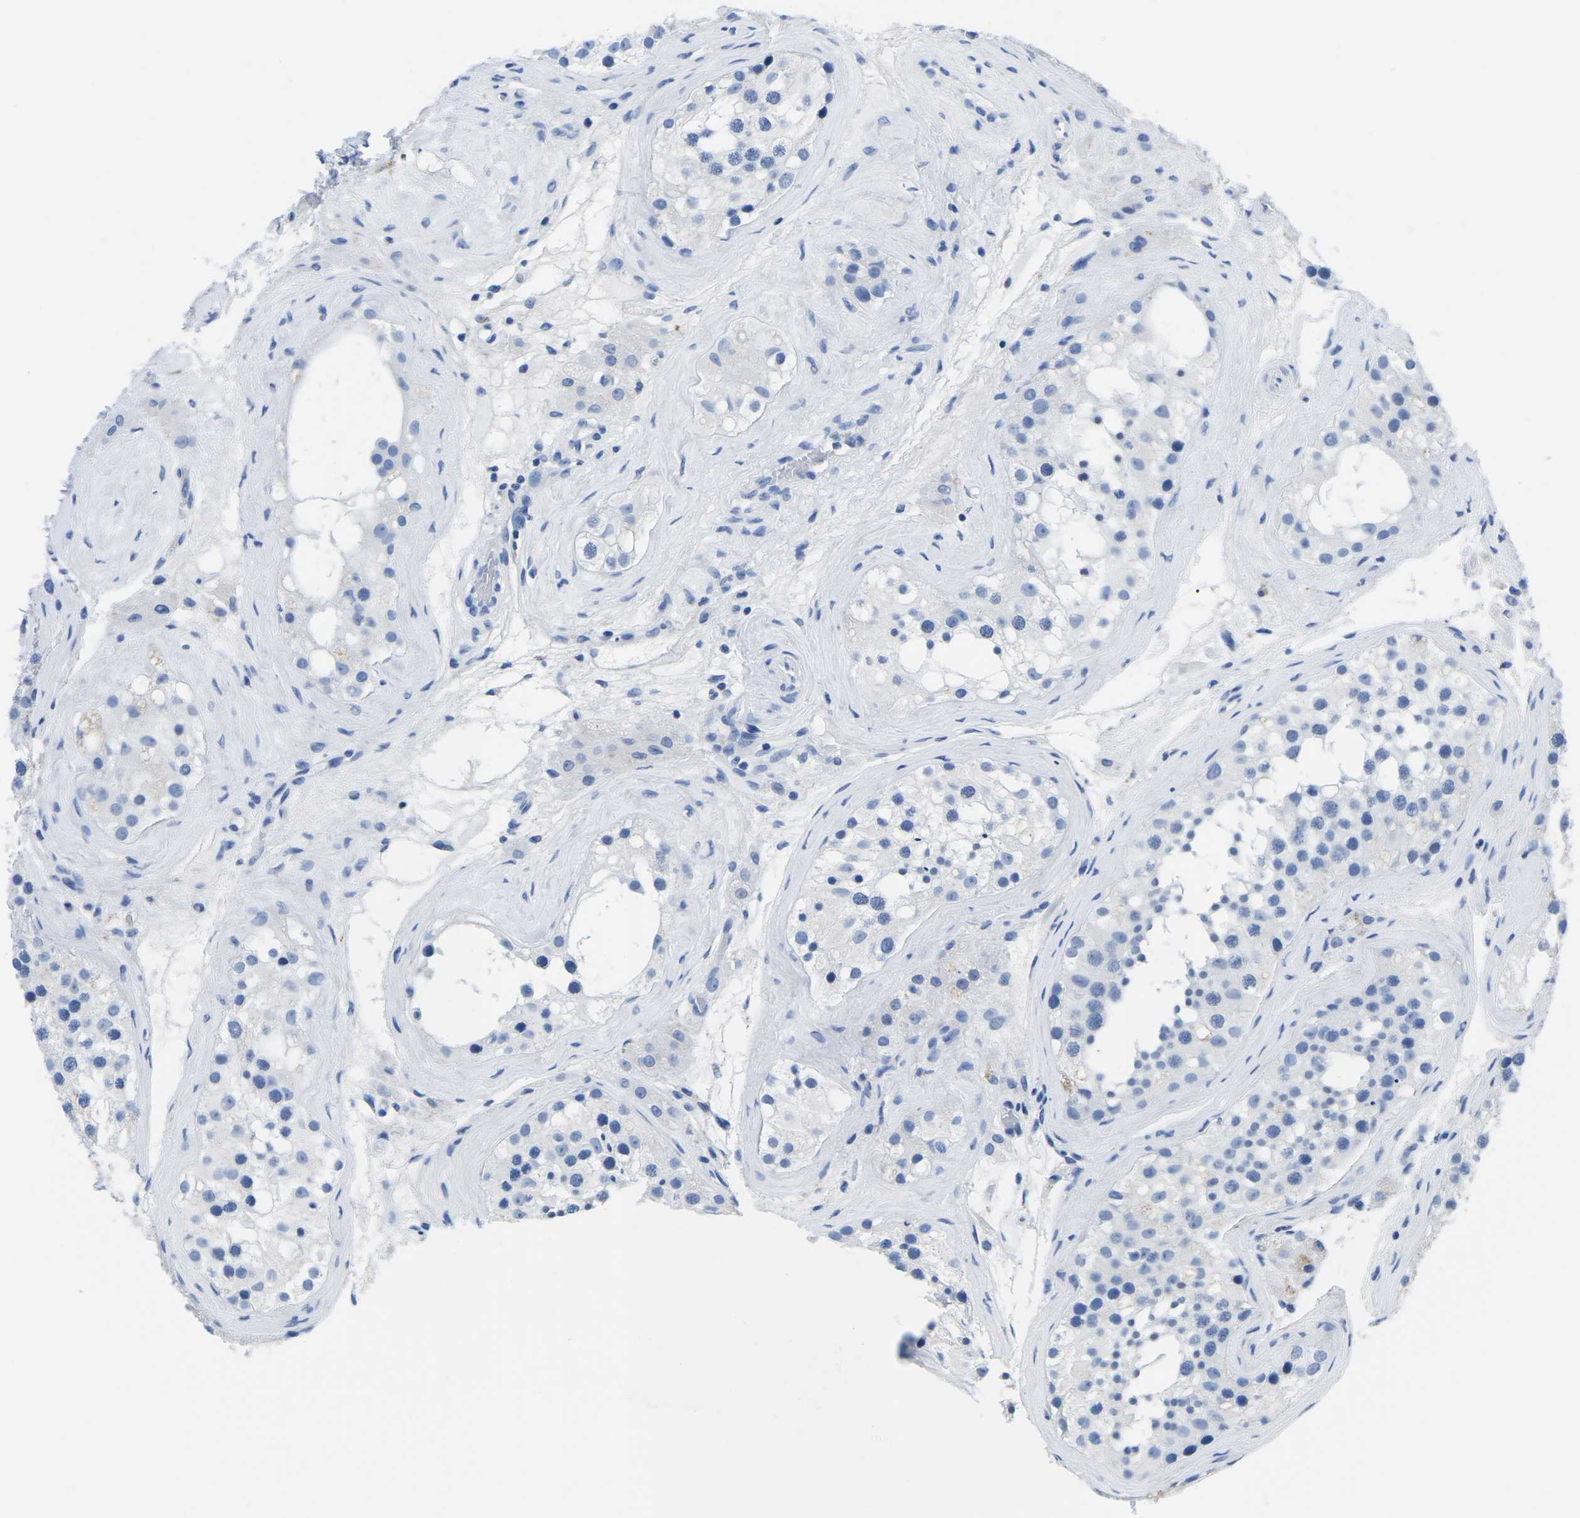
{"staining": {"intensity": "negative", "quantity": "none", "location": "none"}, "tissue": "testis", "cell_type": "Cells in seminiferous ducts", "image_type": "normal", "snomed": [{"axis": "morphology", "description": "Normal tissue, NOS"}, {"axis": "morphology", "description": "Seminoma, NOS"}, {"axis": "topography", "description": "Testis"}], "caption": "This is an immunohistochemistry image of unremarkable human testis. There is no staining in cells in seminiferous ducts.", "gene": "CYP1A2", "patient": {"sex": "male", "age": 71}}